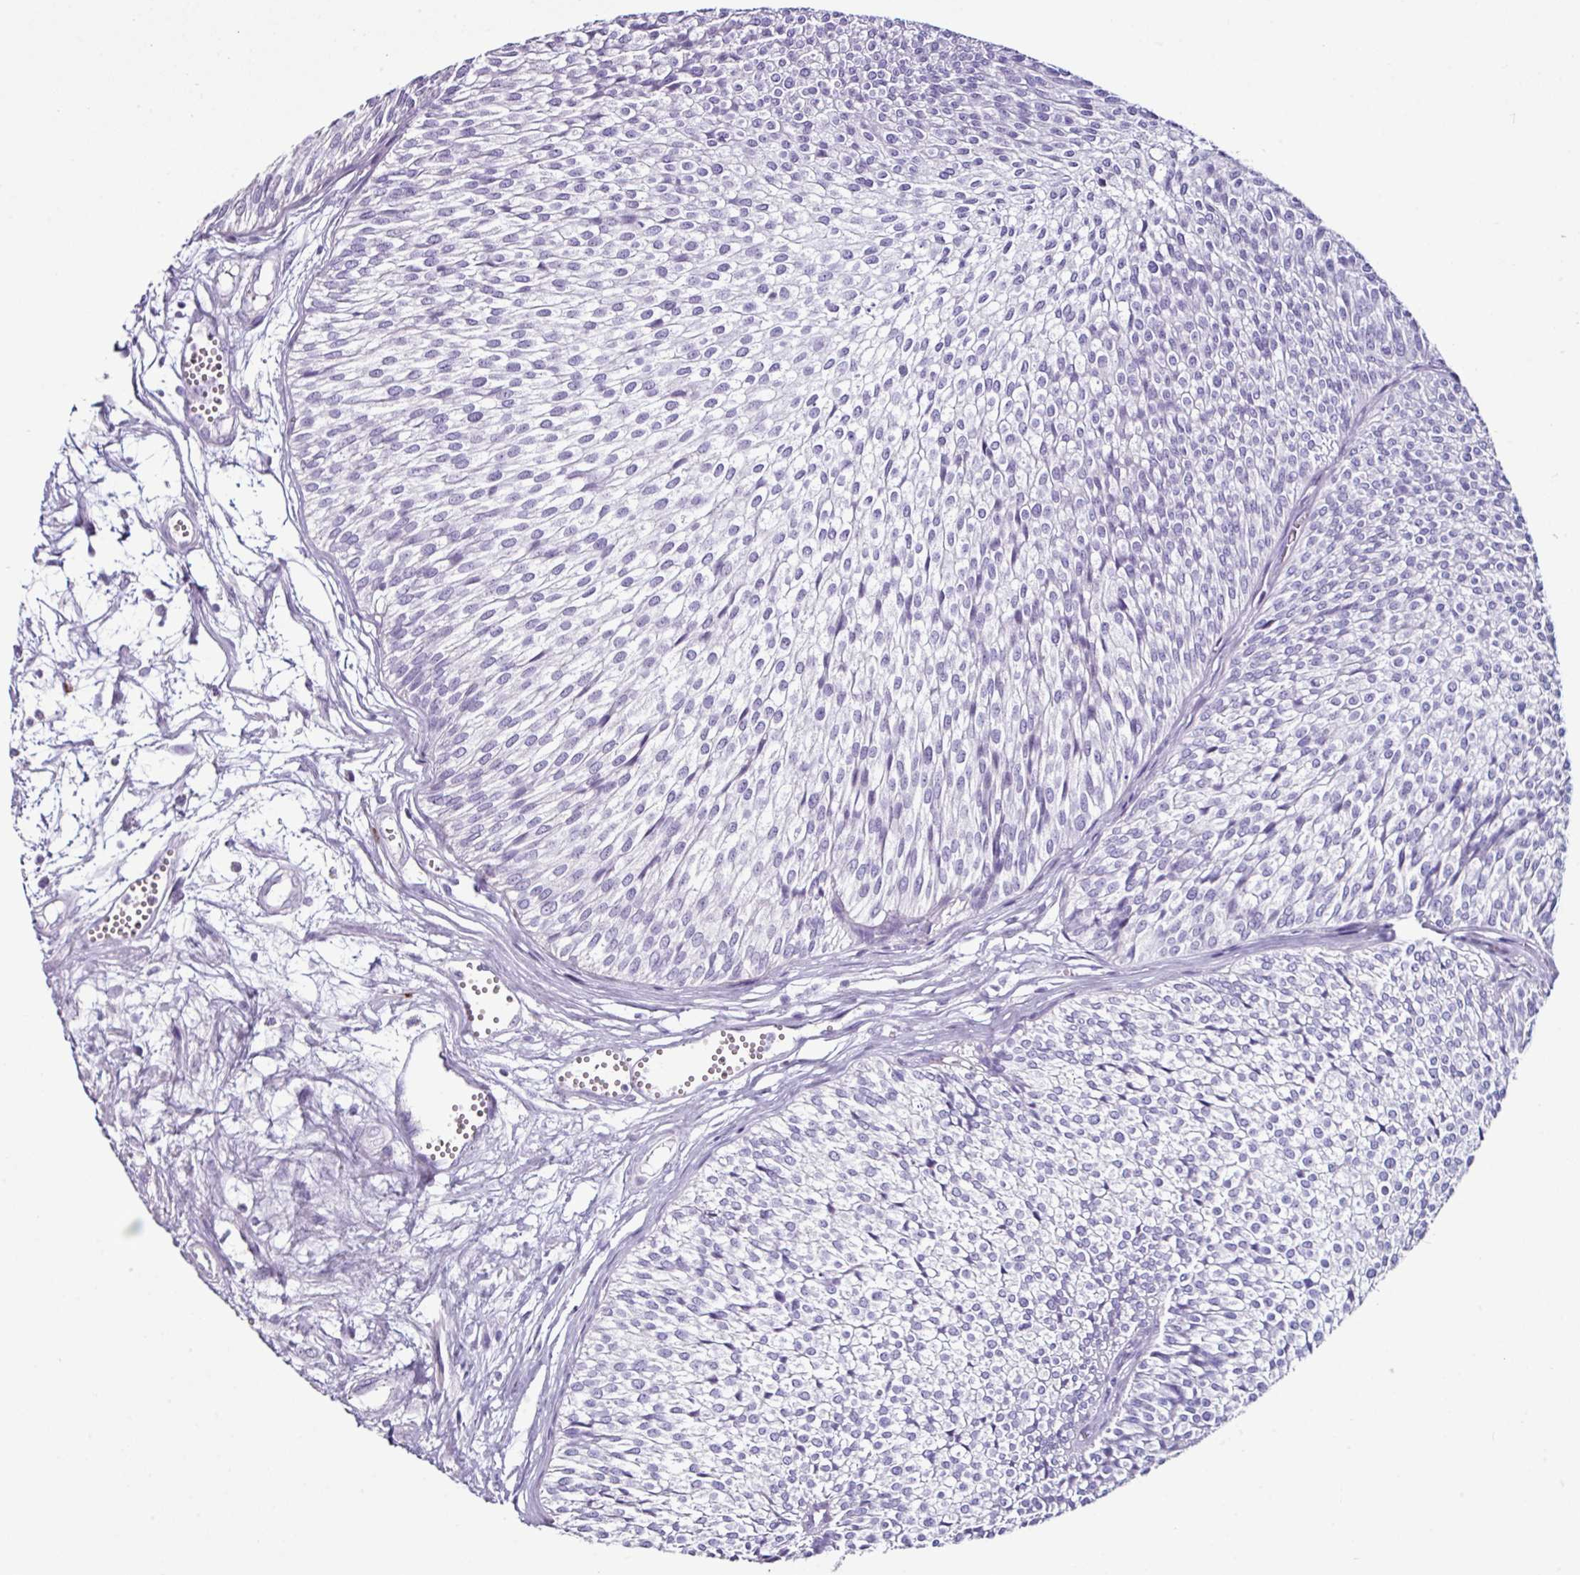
{"staining": {"intensity": "negative", "quantity": "none", "location": "none"}, "tissue": "urothelial cancer", "cell_type": "Tumor cells", "image_type": "cancer", "snomed": [{"axis": "morphology", "description": "Urothelial carcinoma, Low grade"}, {"axis": "topography", "description": "Urinary bladder"}], "caption": "Tumor cells are negative for protein expression in human urothelial carcinoma (low-grade).", "gene": "GLP2R", "patient": {"sex": "male", "age": 91}}